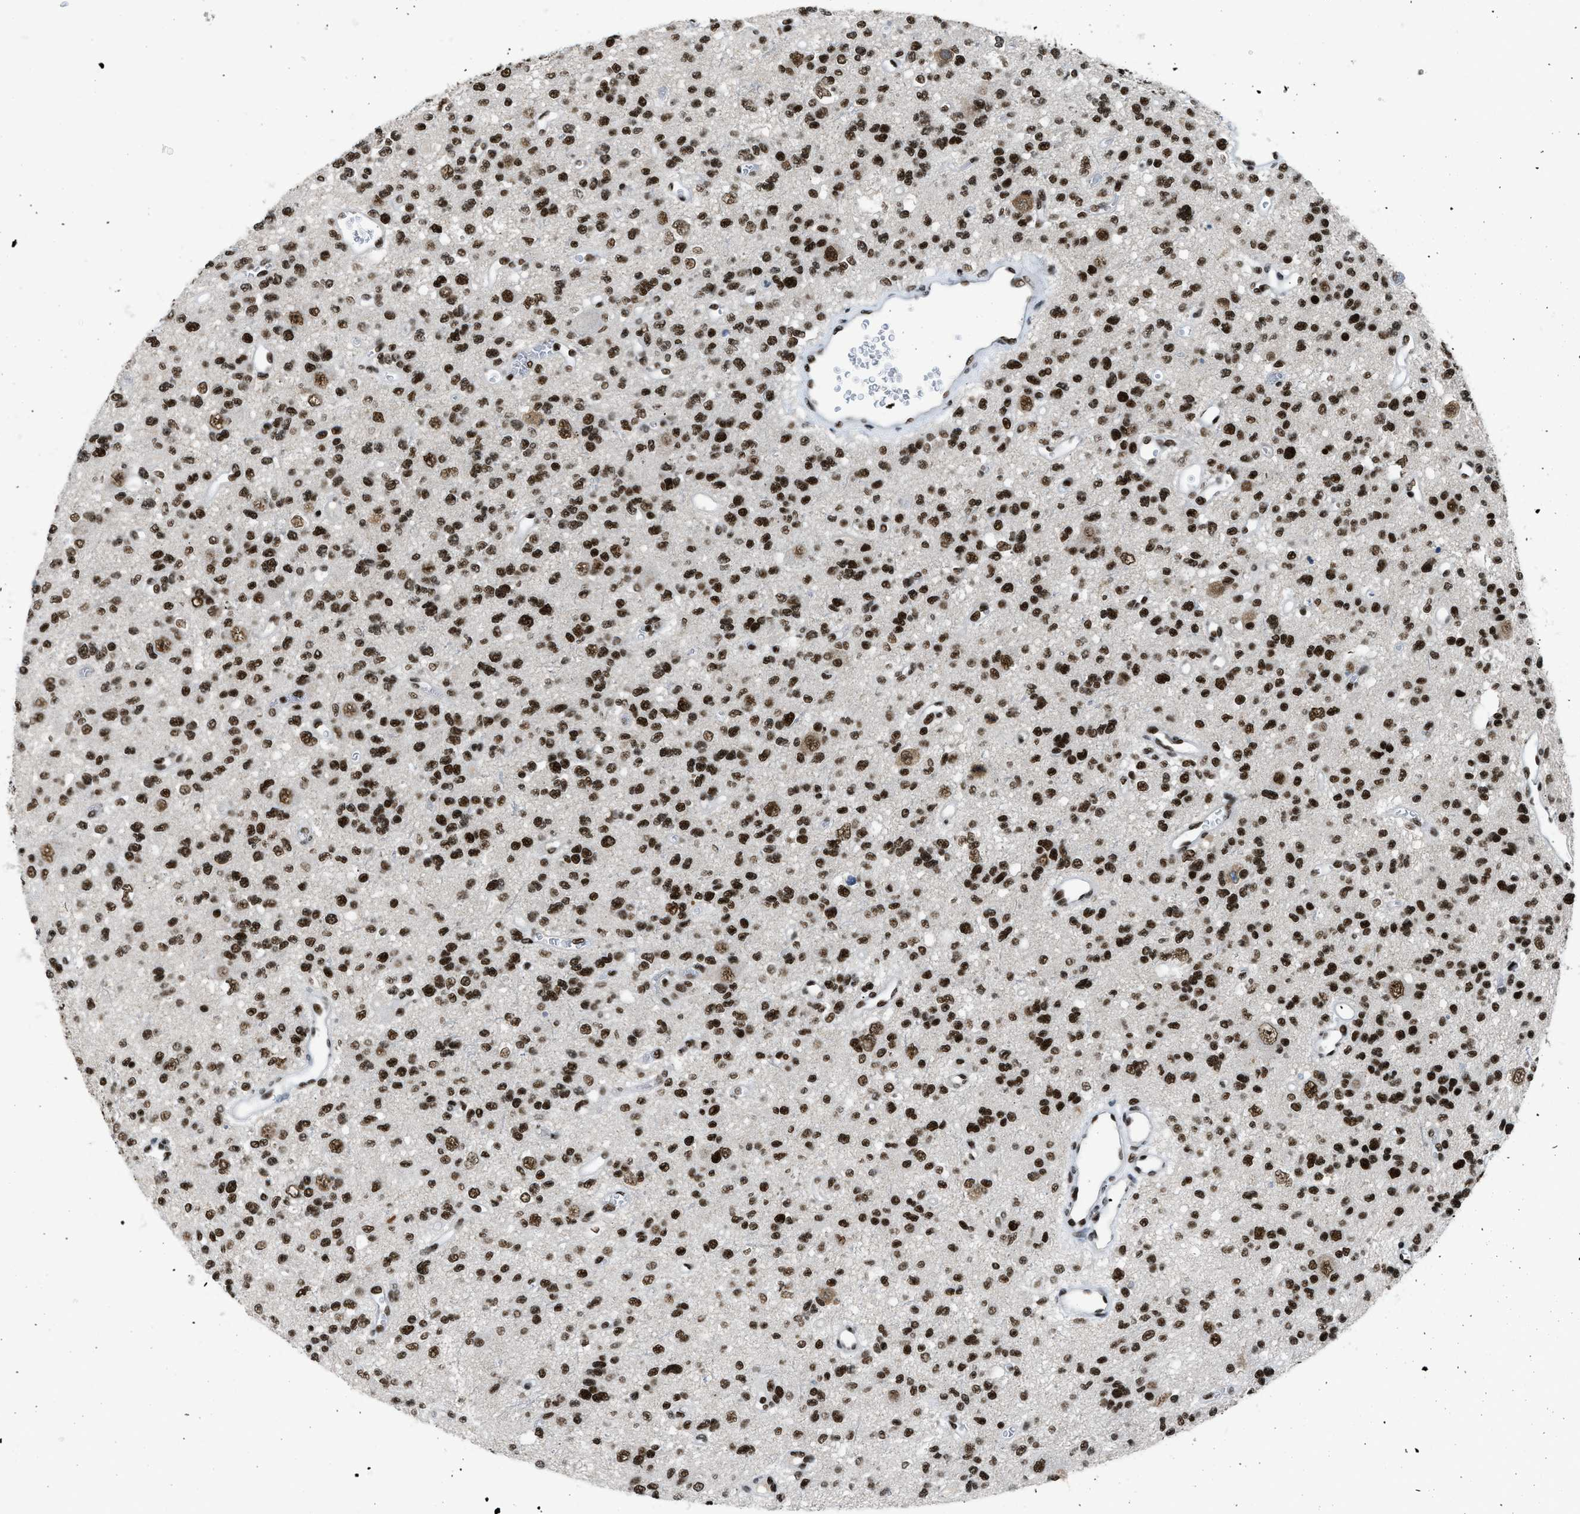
{"staining": {"intensity": "strong", "quantity": ">75%", "location": "nuclear"}, "tissue": "glioma", "cell_type": "Tumor cells", "image_type": "cancer", "snomed": [{"axis": "morphology", "description": "Glioma, malignant, Low grade"}, {"axis": "topography", "description": "Brain"}], "caption": "Malignant glioma (low-grade) stained with DAB IHC shows high levels of strong nuclear staining in approximately >75% of tumor cells.", "gene": "SCAF4", "patient": {"sex": "male", "age": 38}}